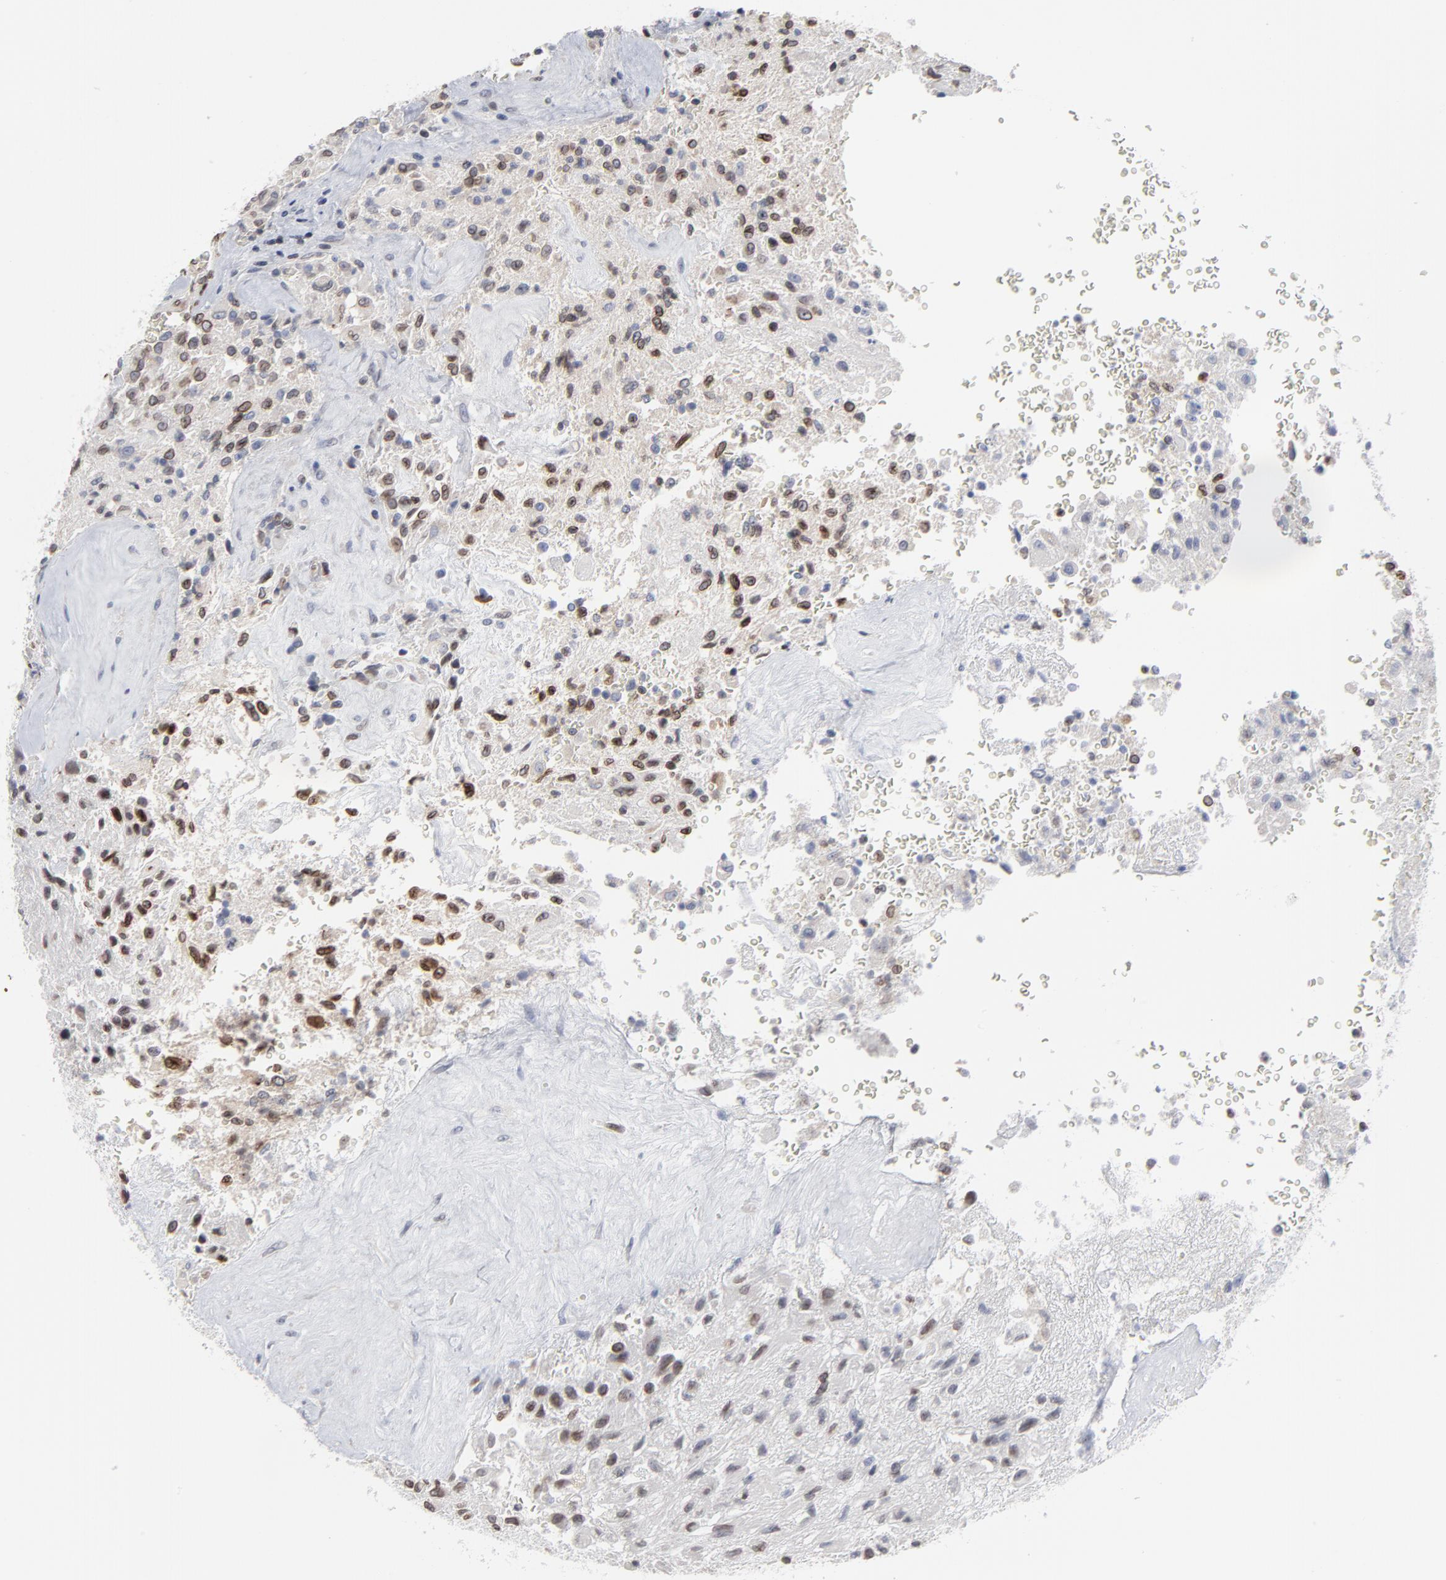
{"staining": {"intensity": "moderate", "quantity": ">75%", "location": "cytoplasmic/membranous,nuclear"}, "tissue": "glioma", "cell_type": "Tumor cells", "image_type": "cancer", "snomed": [{"axis": "morphology", "description": "Normal tissue, NOS"}, {"axis": "morphology", "description": "Glioma, malignant, High grade"}, {"axis": "topography", "description": "Cerebral cortex"}], "caption": "Glioma stained with a protein marker displays moderate staining in tumor cells.", "gene": "SYNE2", "patient": {"sex": "male", "age": 56}}